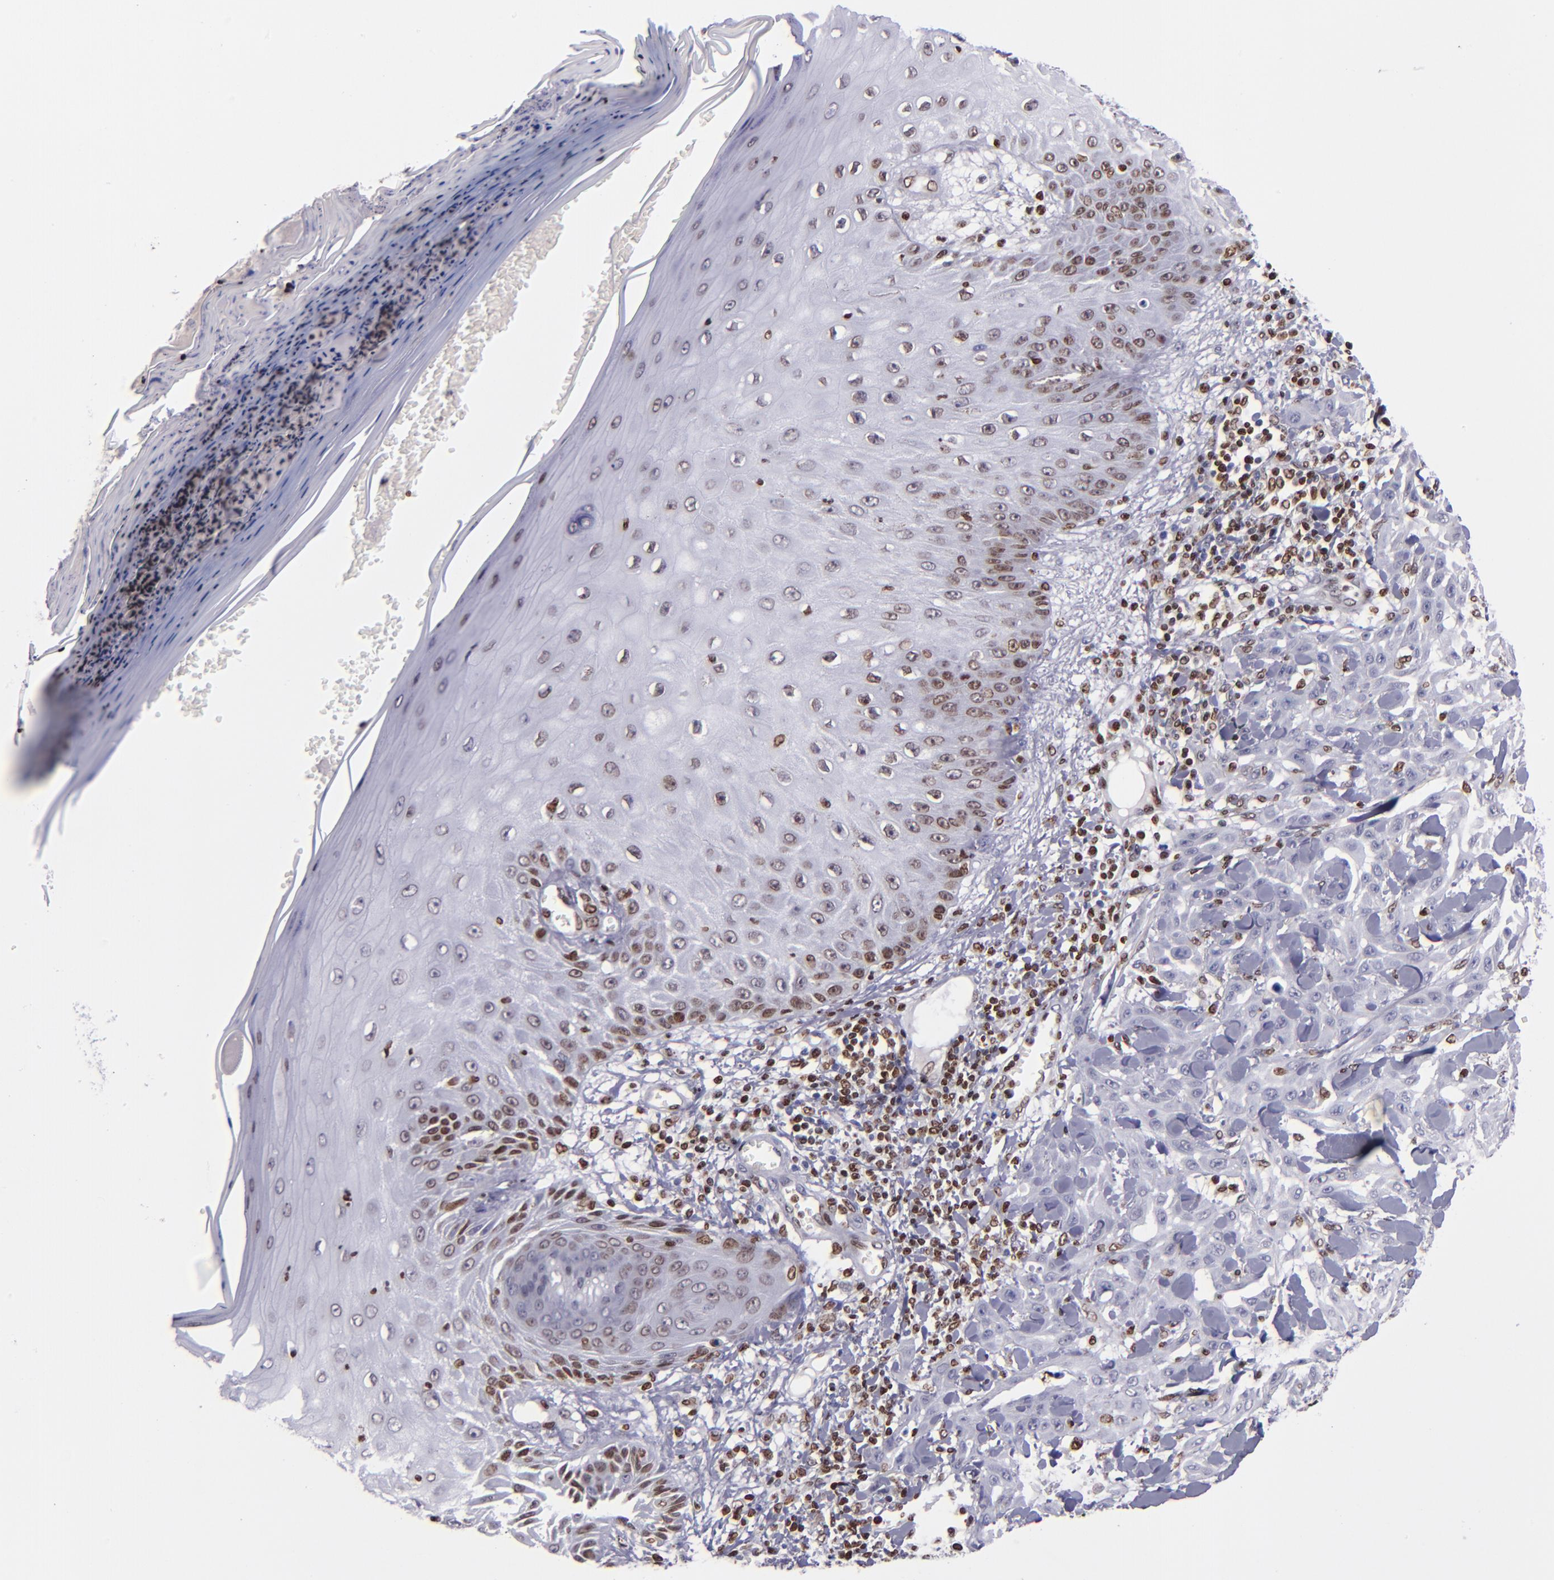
{"staining": {"intensity": "negative", "quantity": "none", "location": "none"}, "tissue": "skin cancer", "cell_type": "Tumor cells", "image_type": "cancer", "snomed": [{"axis": "morphology", "description": "Squamous cell carcinoma, NOS"}, {"axis": "topography", "description": "Skin"}], "caption": "Immunohistochemical staining of human skin cancer exhibits no significant staining in tumor cells. (DAB (3,3'-diaminobenzidine) immunohistochemistry visualized using brightfield microscopy, high magnification).", "gene": "CDKL5", "patient": {"sex": "male", "age": 24}}